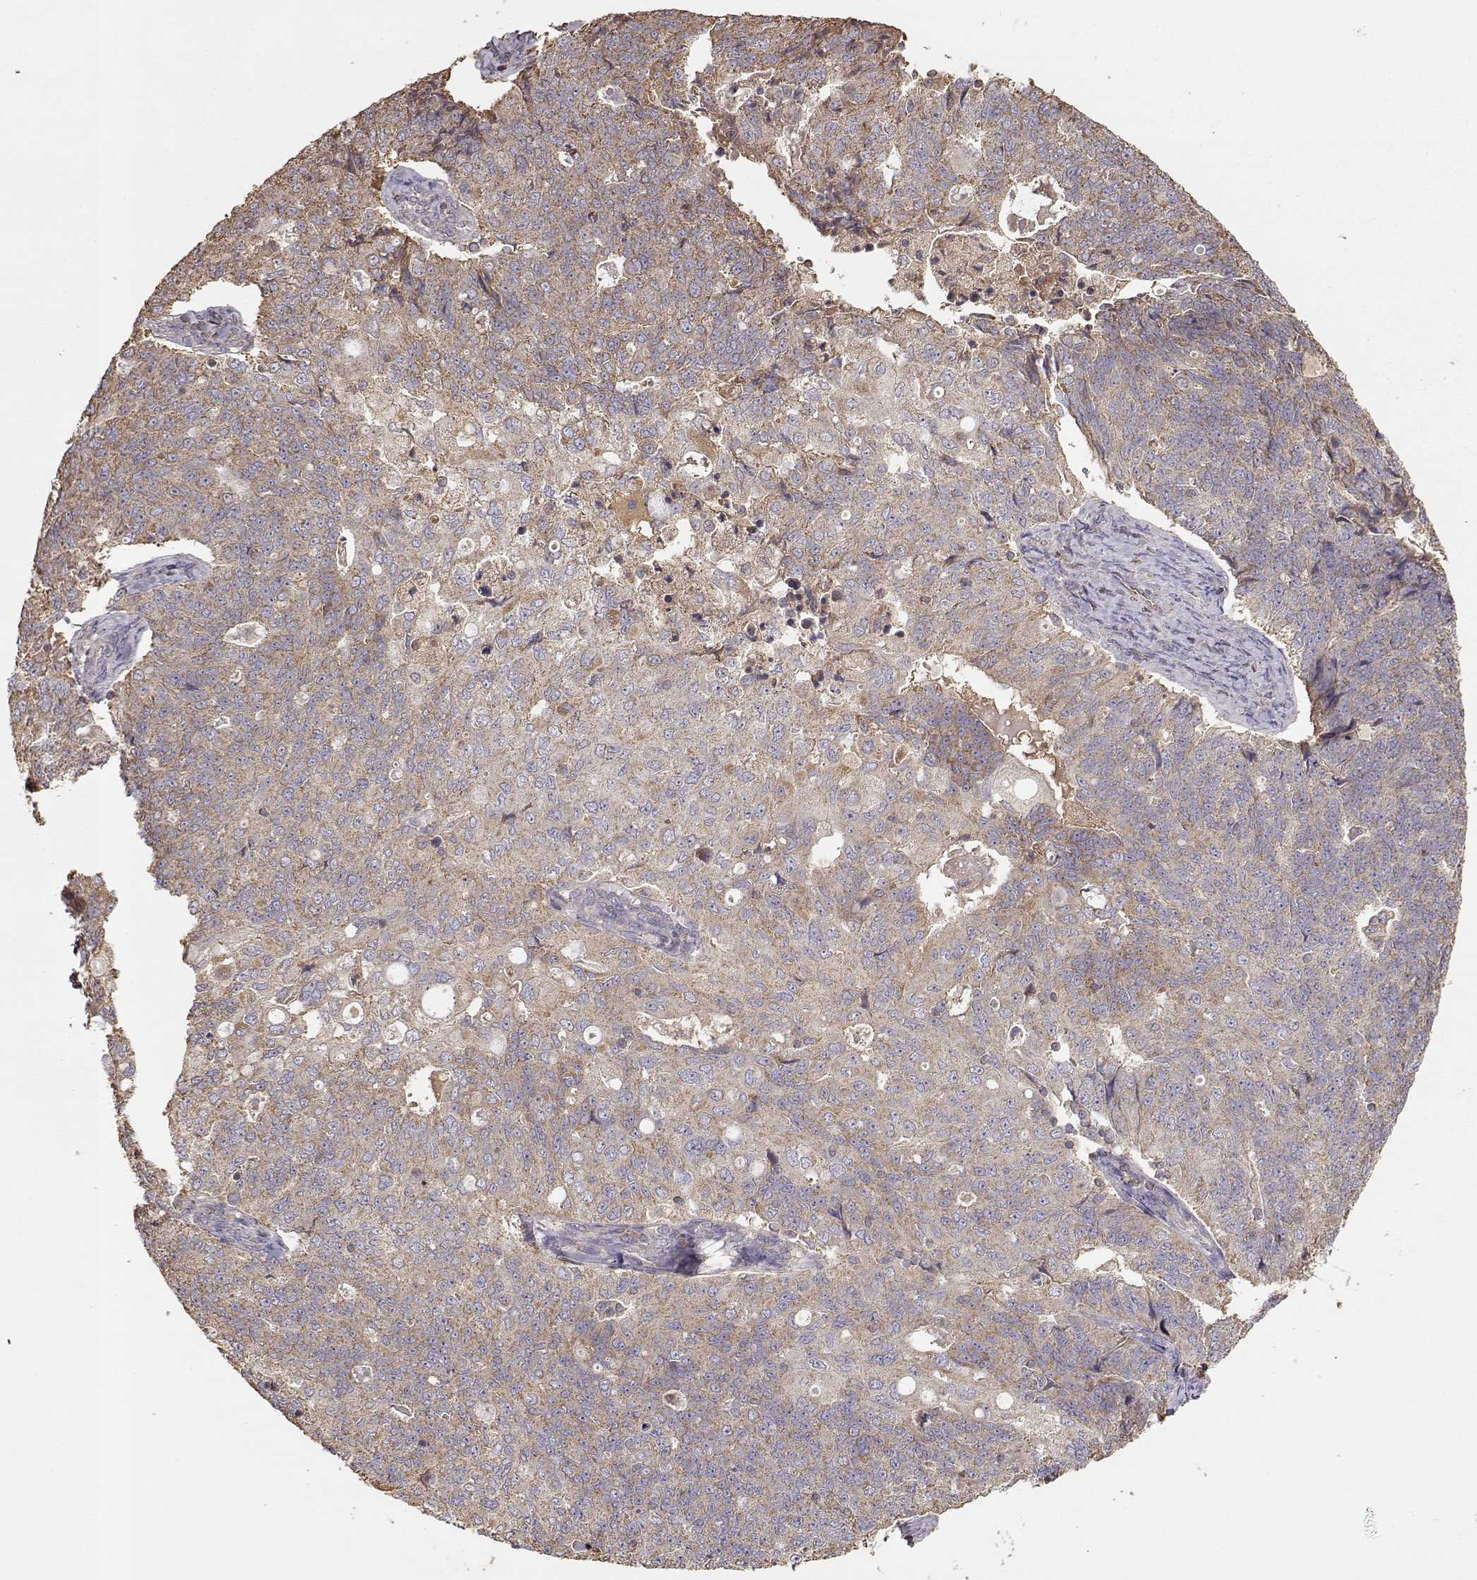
{"staining": {"intensity": "moderate", "quantity": ">75%", "location": "cytoplasmic/membranous"}, "tissue": "endometrial cancer", "cell_type": "Tumor cells", "image_type": "cancer", "snomed": [{"axis": "morphology", "description": "Adenocarcinoma, NOS"}, {"axis": "topography", "description": "Endometrium"}], "caption": "Adenocarcinoma (endometrial) stained for a protein exhibits moderate cytoplasmic/membranous positivity in tumor cells.", "gene": "TARS3", "patient": {"sex": "female", "age": 43}}